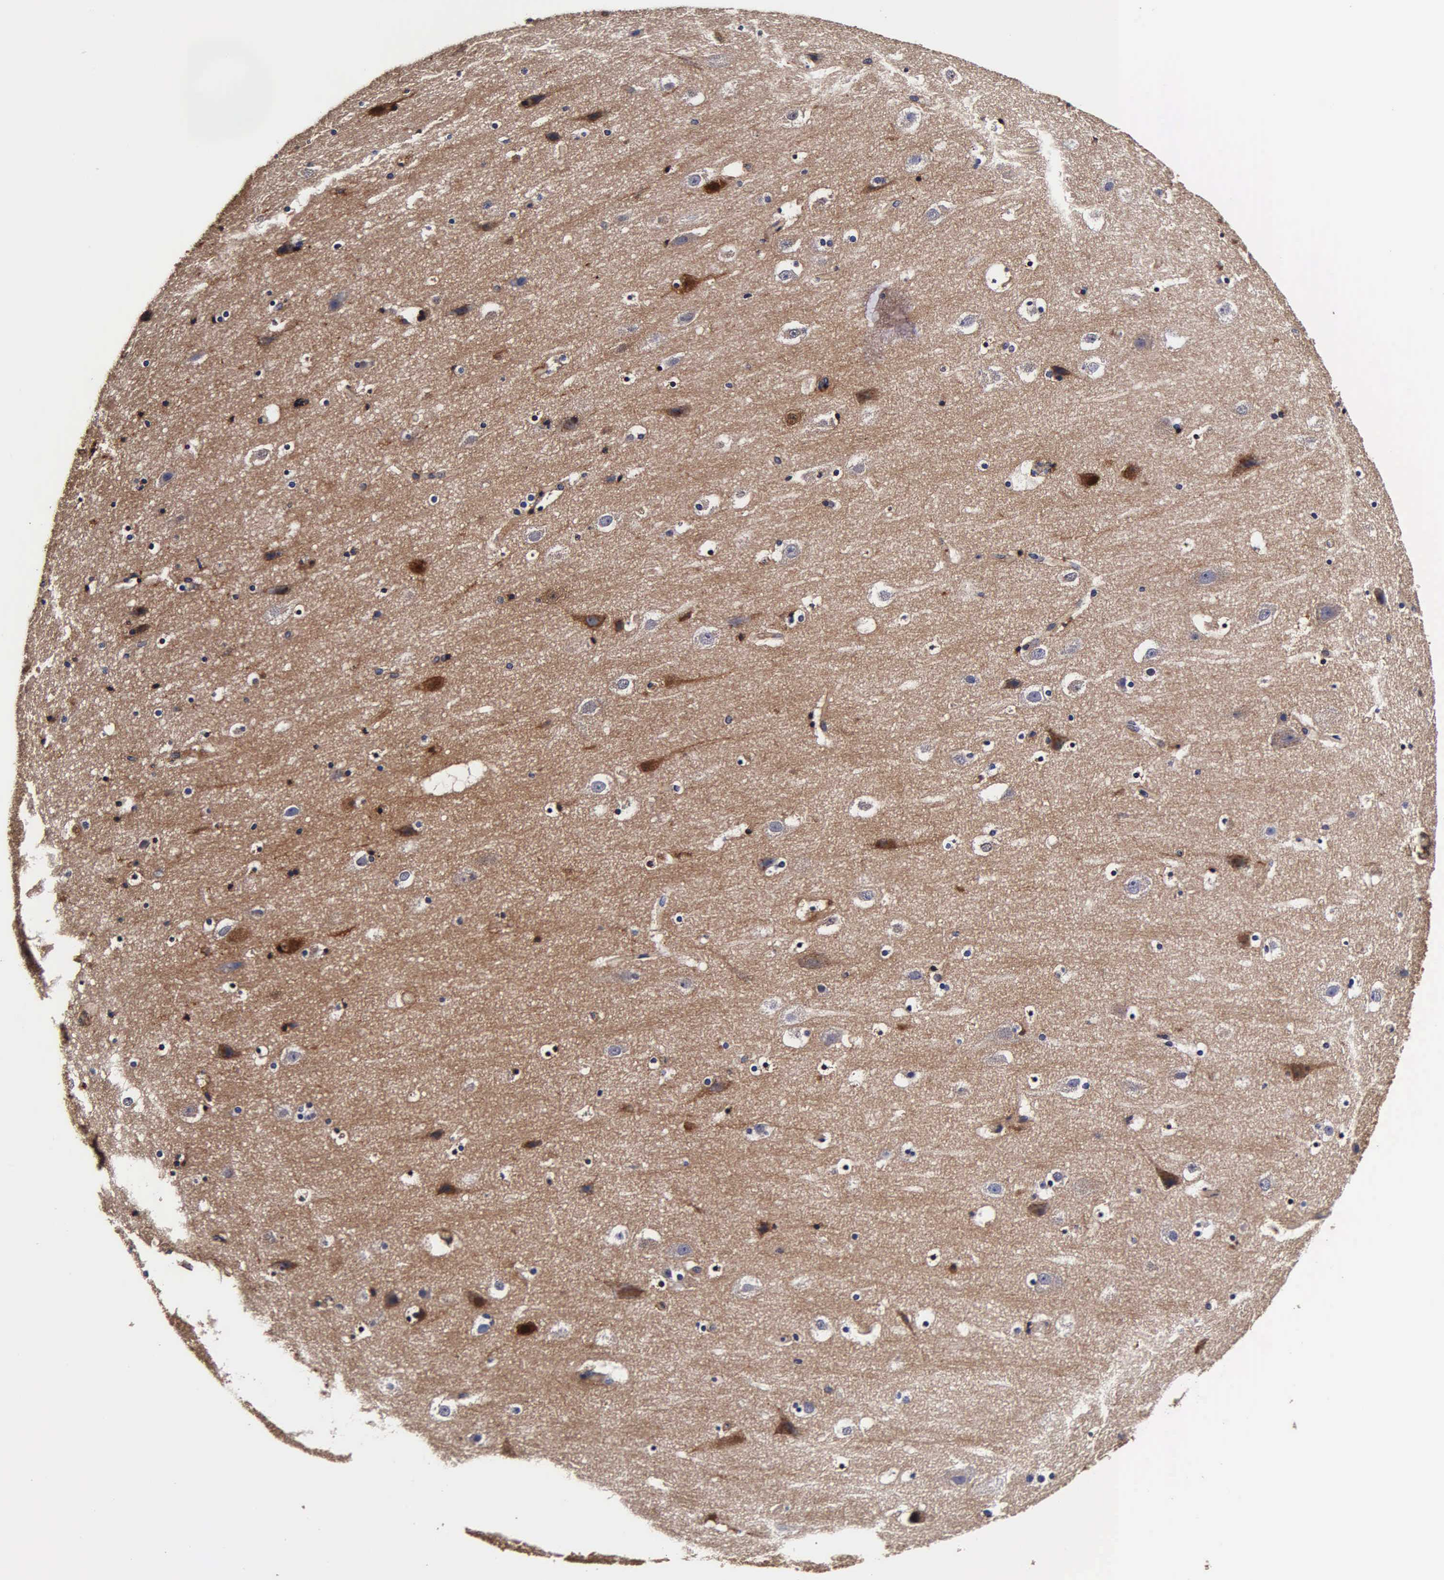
{"staining": {"intensity": "strong", "quantity": ">75%", "location": "cytoplasmic/membranous"}, "tissue": "cerebral cortex", "cell_type": "Endothelial cells", "image_type": "normal", "snomed": [{"axis": "morphology", "description": "Normal tissue, NOS"}, {"axis": "topography", "description": "Cerebral cortex"}], "caption": "Cerebral cortex stained with DAB (3,3'-diaminobenzidine) immunohistochemistry shows high levels of strong cytoplasmic/membranous expression in approximately >75% of endothelial cells. The staining was performed using DAB (3,3'-diaminobenzidine) to visualize the protein expression in brown, while the nuclei were stained in blue with hematoxylin (Magnification: 20x).", "gene": "CST3", "patient": {"sex": "male", "age": 45}}